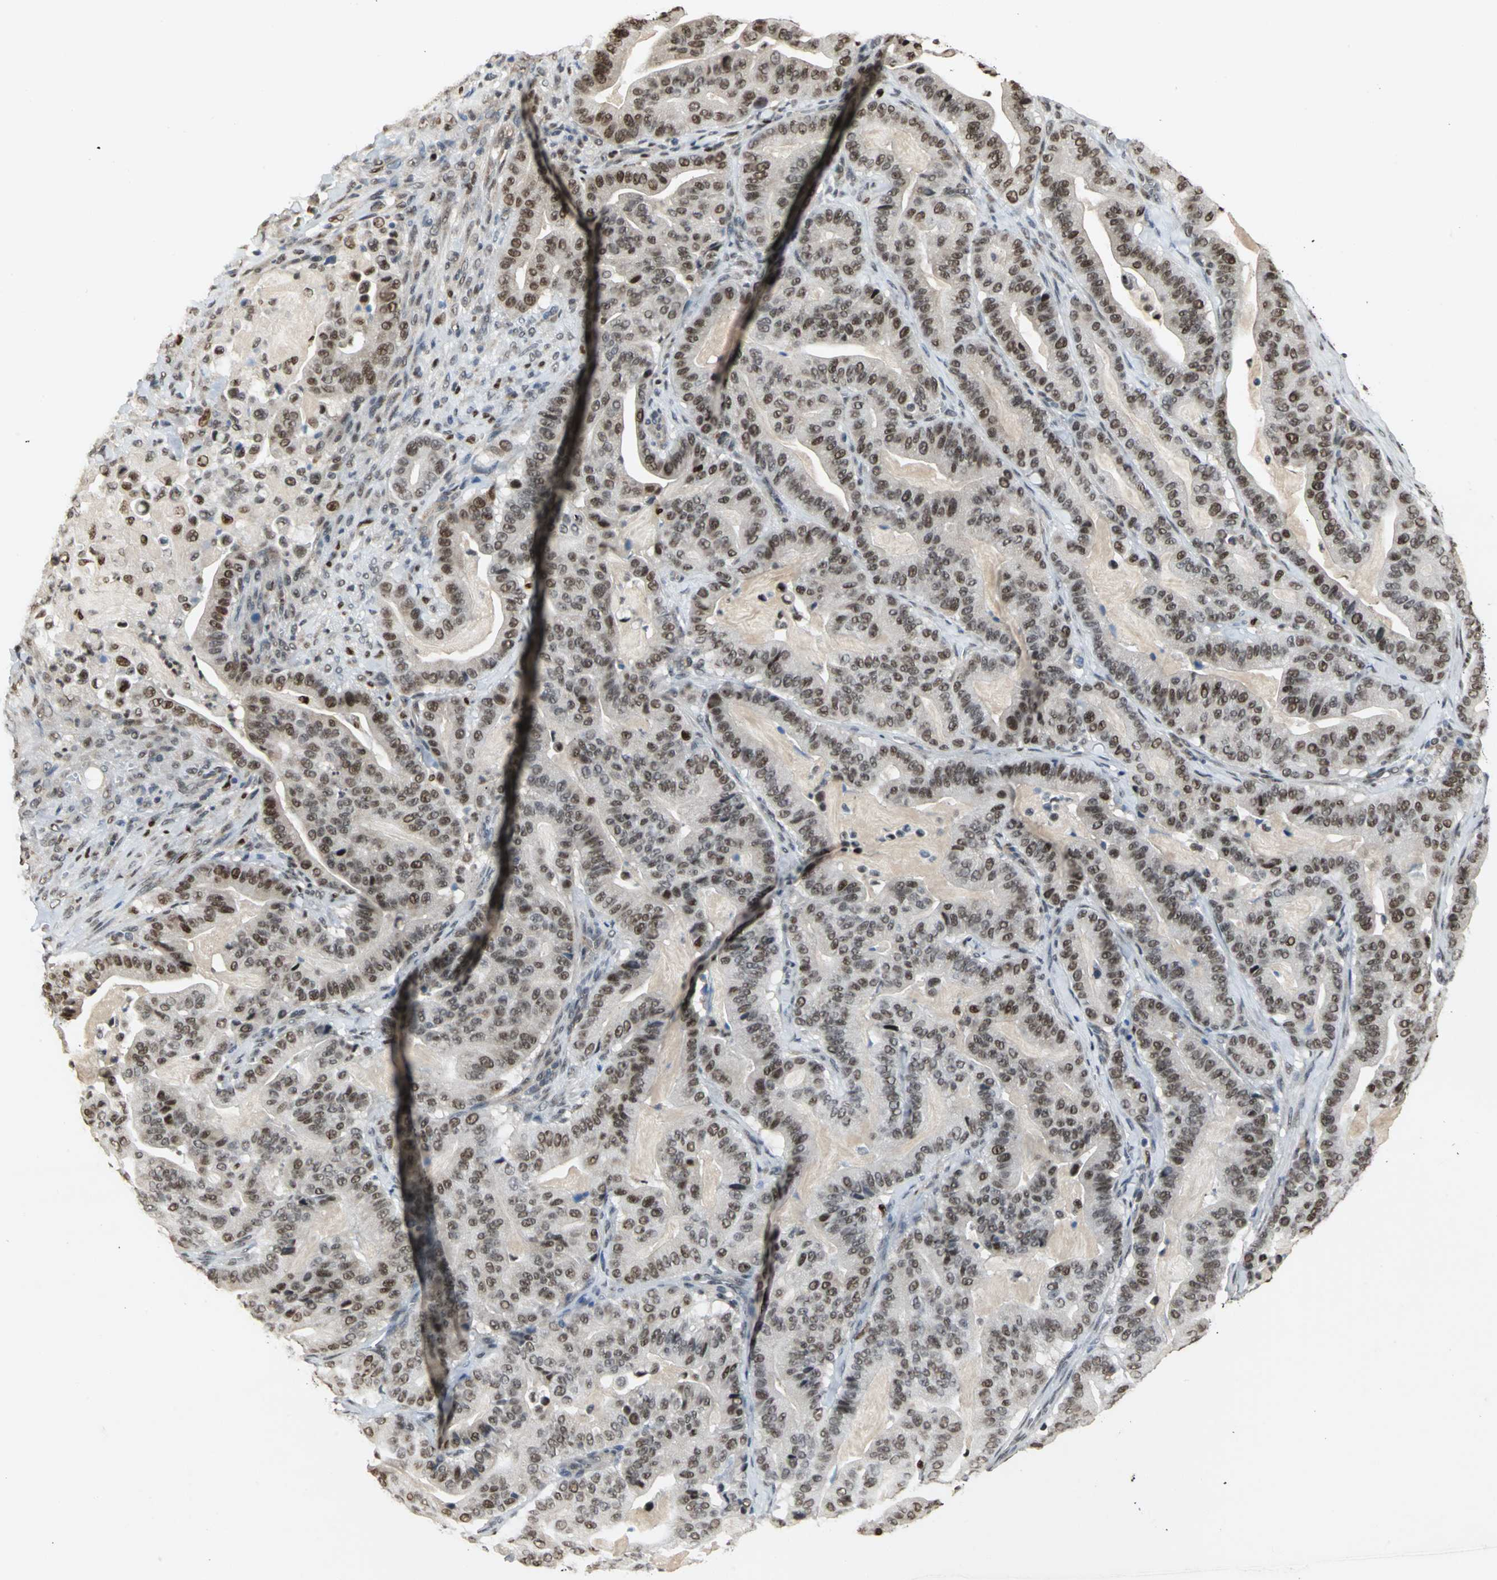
{"staining": {"intensity": "strong", "quantity": ">75%", "location": "nuclear"}, "tissue": "pancreatic cancer", "cell_type": "Tumor cells", "image_type": "cancer", "snomed": [{"axis": "morphology", "description": "Adenocarcinoma, NOS"}, {"axis": "topography", "description": "Pancreas"}], "caption": "Protein expression analysis of human pancreatic cancer reveals strong nuclear expression in approximately >75% of tumor cells. Immunohistochemistry (ihc) stains the protein of interest in brown and the nuclei are stained blue.", "gene": "CCDC88C", "patient": {"sex": "male", "age": 63}}